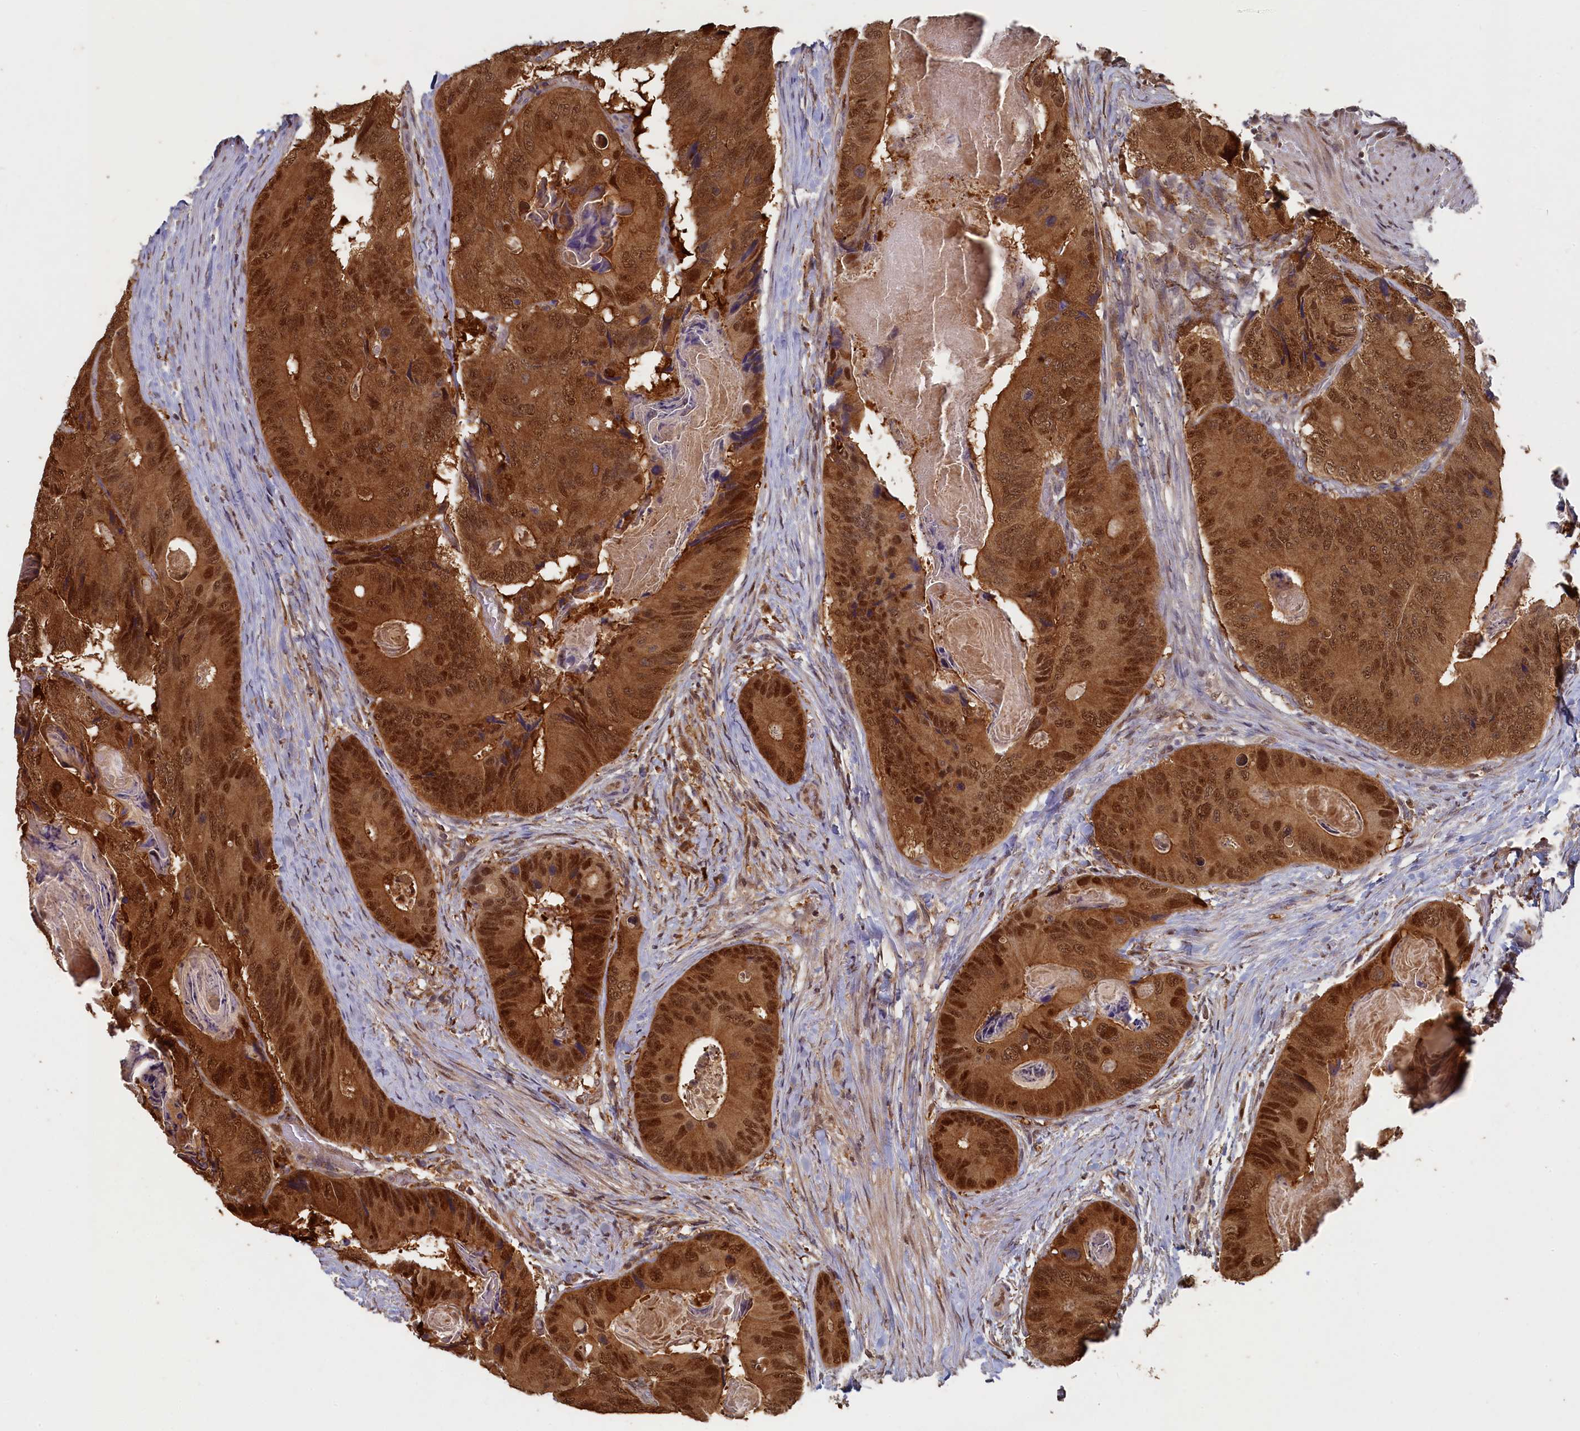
{"staining": {"intensity": "strong", "quantity": ">75%", "location": "cytoplasmic/membranous,nuclear"}, "tissue": "colorectal cancer", "cell_type": "Tumor cells", "image_type": "cancer", "snomed": [{"axis": "morphology", "description": "Adenocarcinoma, NOS"}, {"axis": "topography", "description": "Colon"}], "caption": "An immunohistochemistry (IHC) micrograph of neoplastic tissue is shown. Protein staining in brown labels strong cytoplasmic/membranous and nuclear positivity in colorectal adenocarcinoma within tumor cells. Nuclei are stained in blue.", "gene": "UCHL3", "patient": {"sex": "male", "age": 84}}